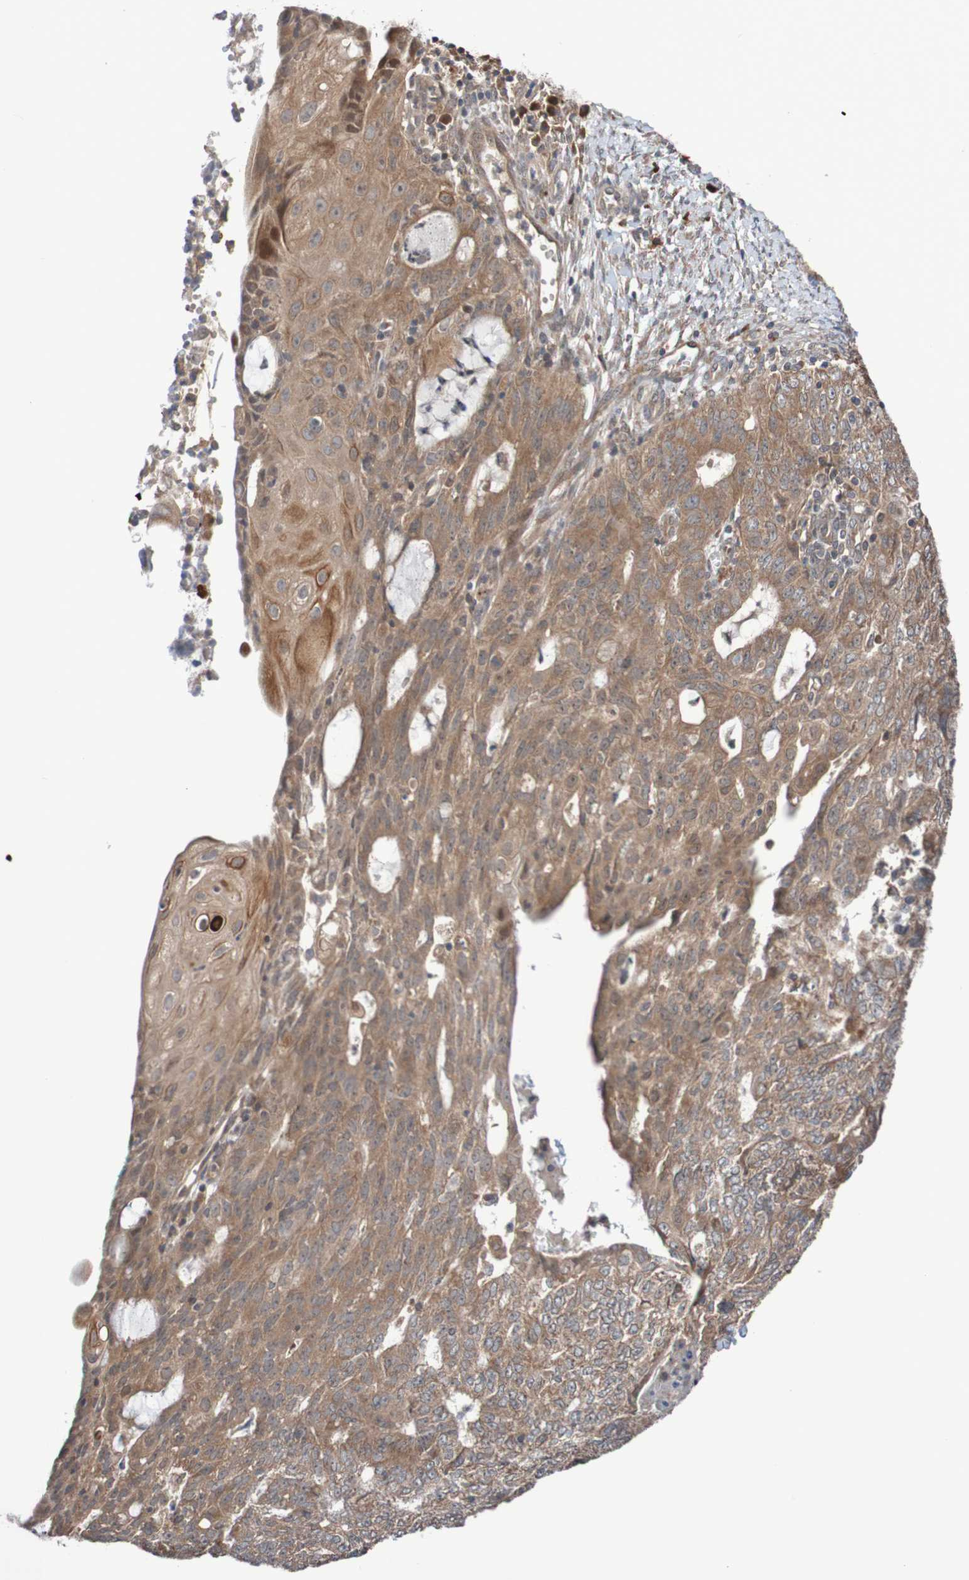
{"staining": {"intensity": "moderate", "quantity": ">75%", "location": "cytoplasmic/membranous"}, "tissue": "endometrial cancer", "cell_type": "Tumor cells", "image_type": "cancer", "snomed": [{"axis": "morphology", "description": "Adenocarcinoma, NOS"}, {"axis": "topography", "description": "Endometrium"}], "caption": "Immunohistochemical staining of endometrial cancer demonstrates medium levels of moderate cytoplasmic/membranous protein expression in approximately >75% of tumor cells.", "gene": "PHPT1", "patient": {"sex": "female", "age": 32}}